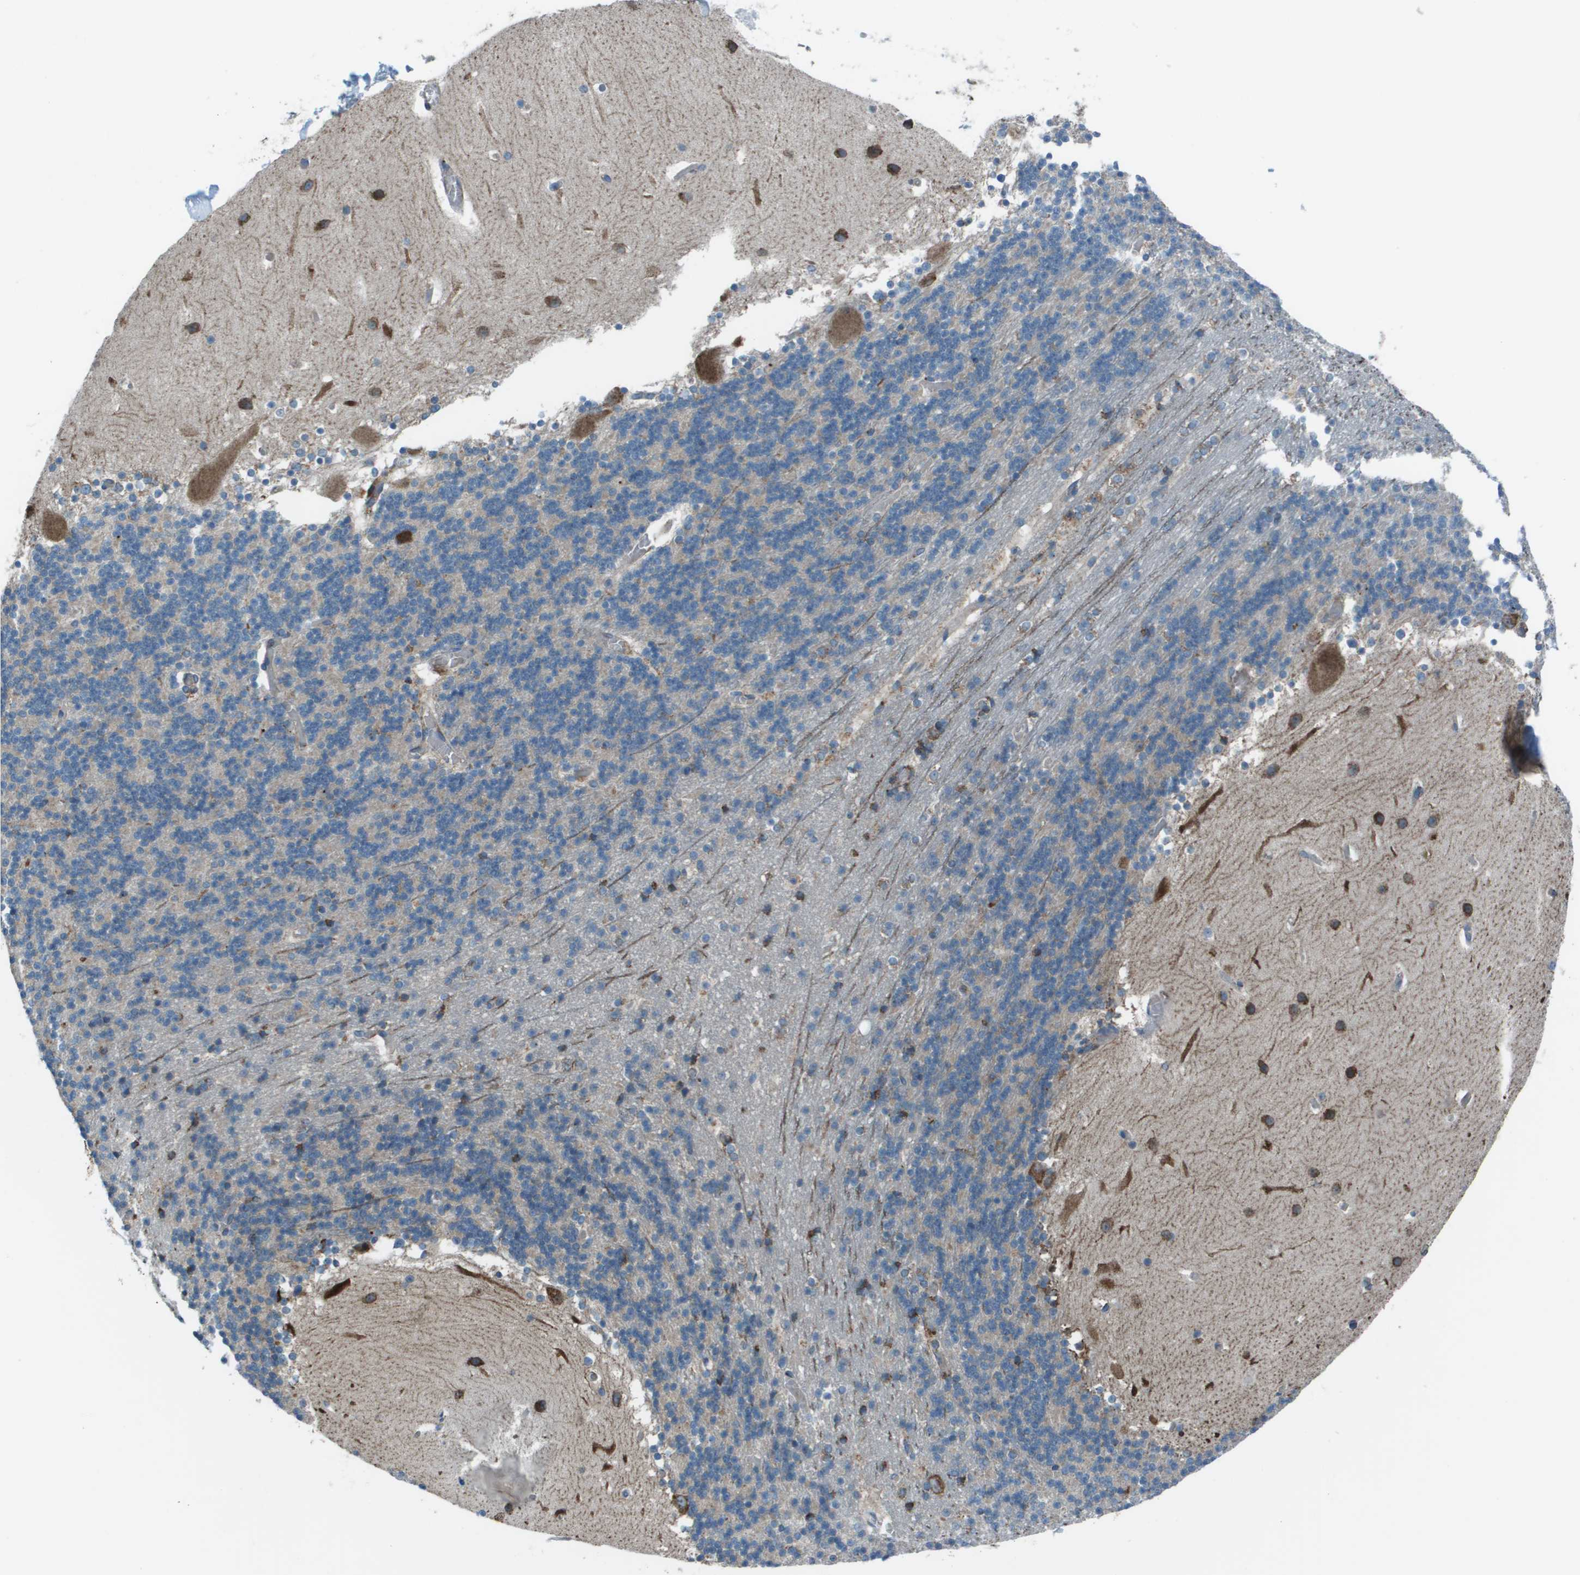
{"staining": {"intensity": "negative", "quantity": "none", "location": "none"}, "tissue": "cerebellum", "cell_type": "Cells in granular layer", "image_type": "normal", "snomed": [{"axis": "morphology", "description": "Normal tissue, NOS"}, {"axis": "topography", "description": "Cerebellum"}], "caption": "Cells in granular layer are negative for brown protein staining in normal cerebellum. (DAB IHC, high magnification).", "gene": "UTS2", "patient": {"sex": "male", "age": 45}}